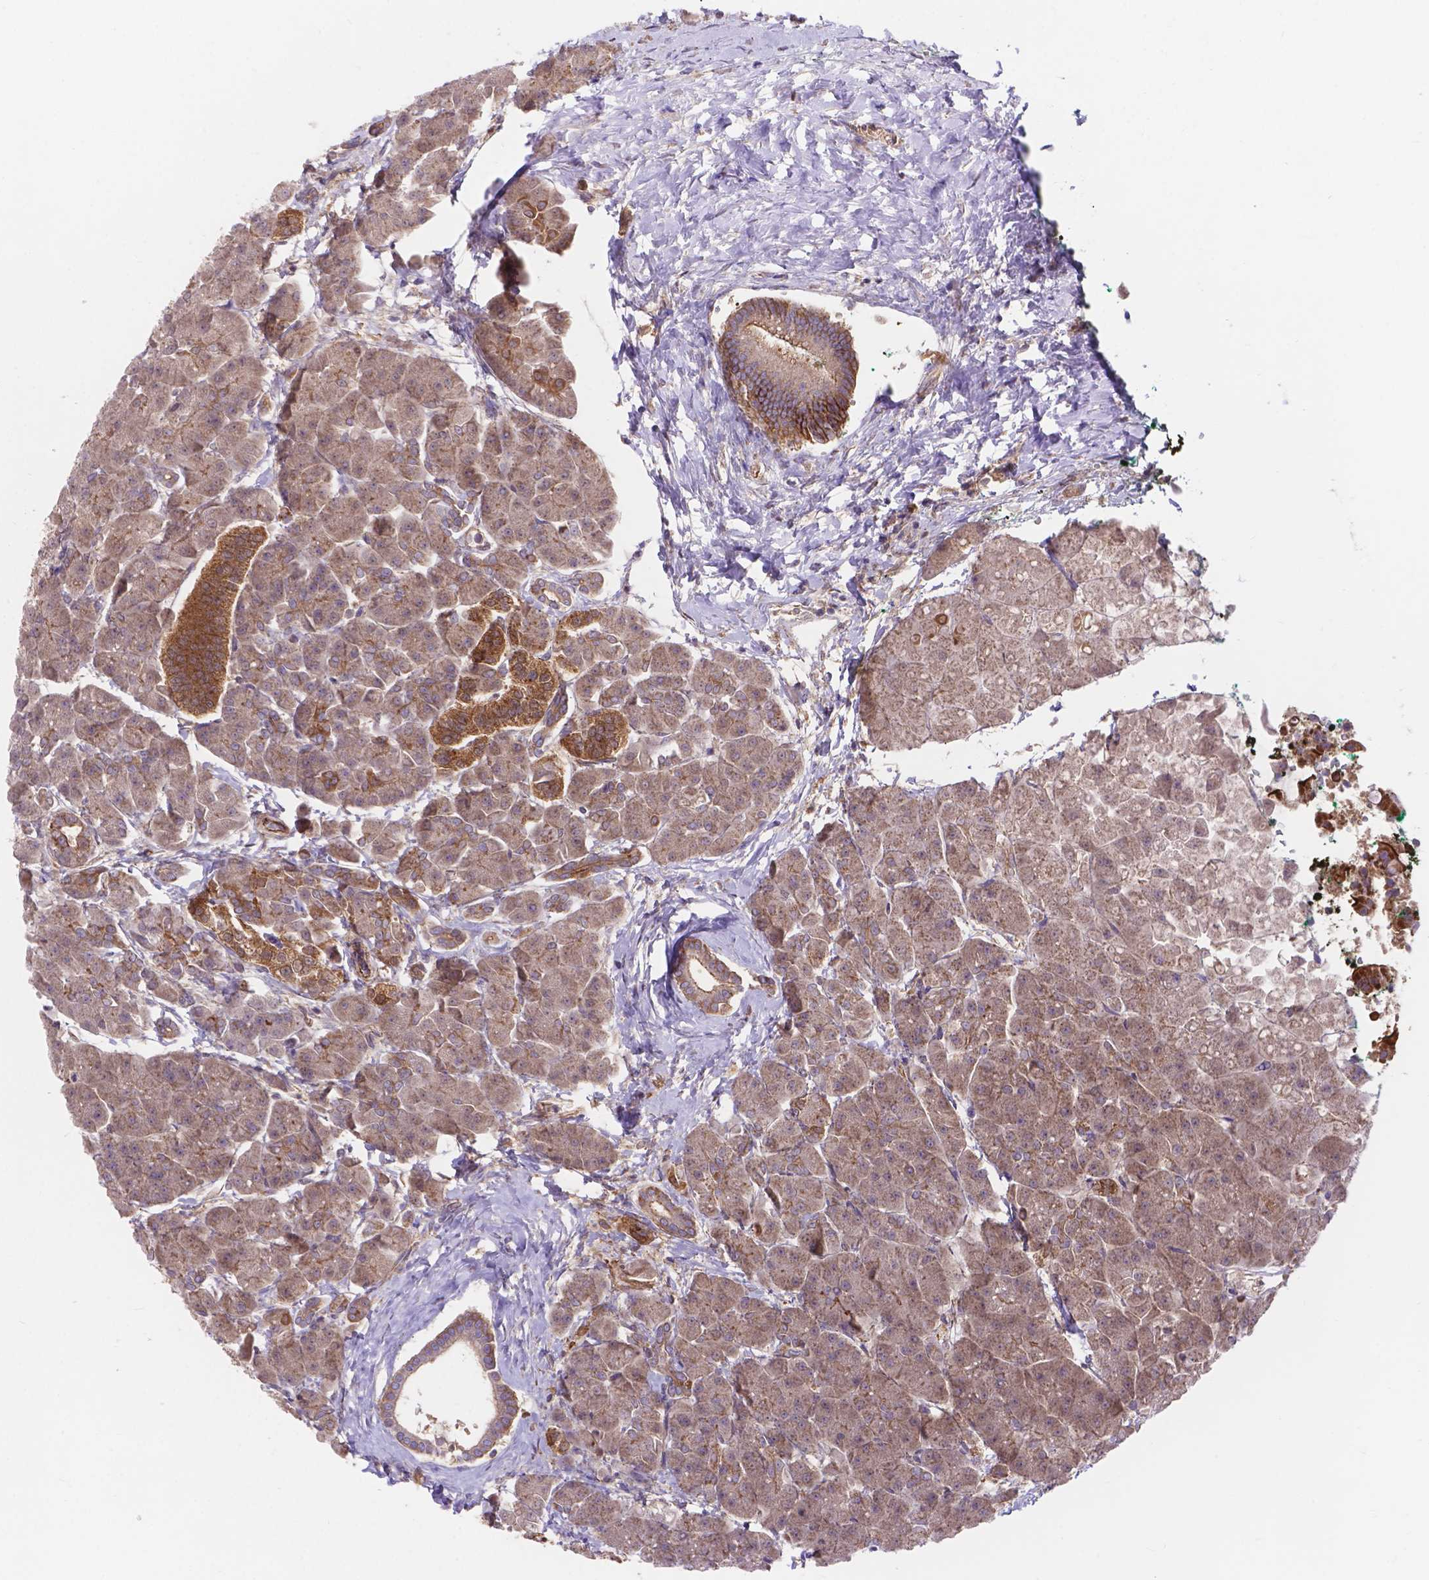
{"staining": {"intensity": "moderate", "quantity": "25%-75%", "location": "cytoplasmic/membranous"}, "tissue": "pancreas", "cell_type": "Exocrine glandular cells", "image_type": "normal", "snomed": [{"axis": "morphology", "description": "Normal tissue, NOS"}, {"axis": "topography", "description": "Adipose tissue"}, {"axis": "topography", "description": "Pancreas"}, {"axis": "topography", "description": "Peripheral nerve tissue"}], "caption": "Protein expression analysis of normal human pancreas reveals moderate cytoplasmic/membranous staining in about 25%-75% of exocrine glandular cells. The staining was performed using DAB (3,3'-diaminobenzidine), with brown indicating positive protein expression. Nuclei are stained blue with hematoxylin.", "gene": "AK3", "patient": {"sex": "female", "age": 58}}